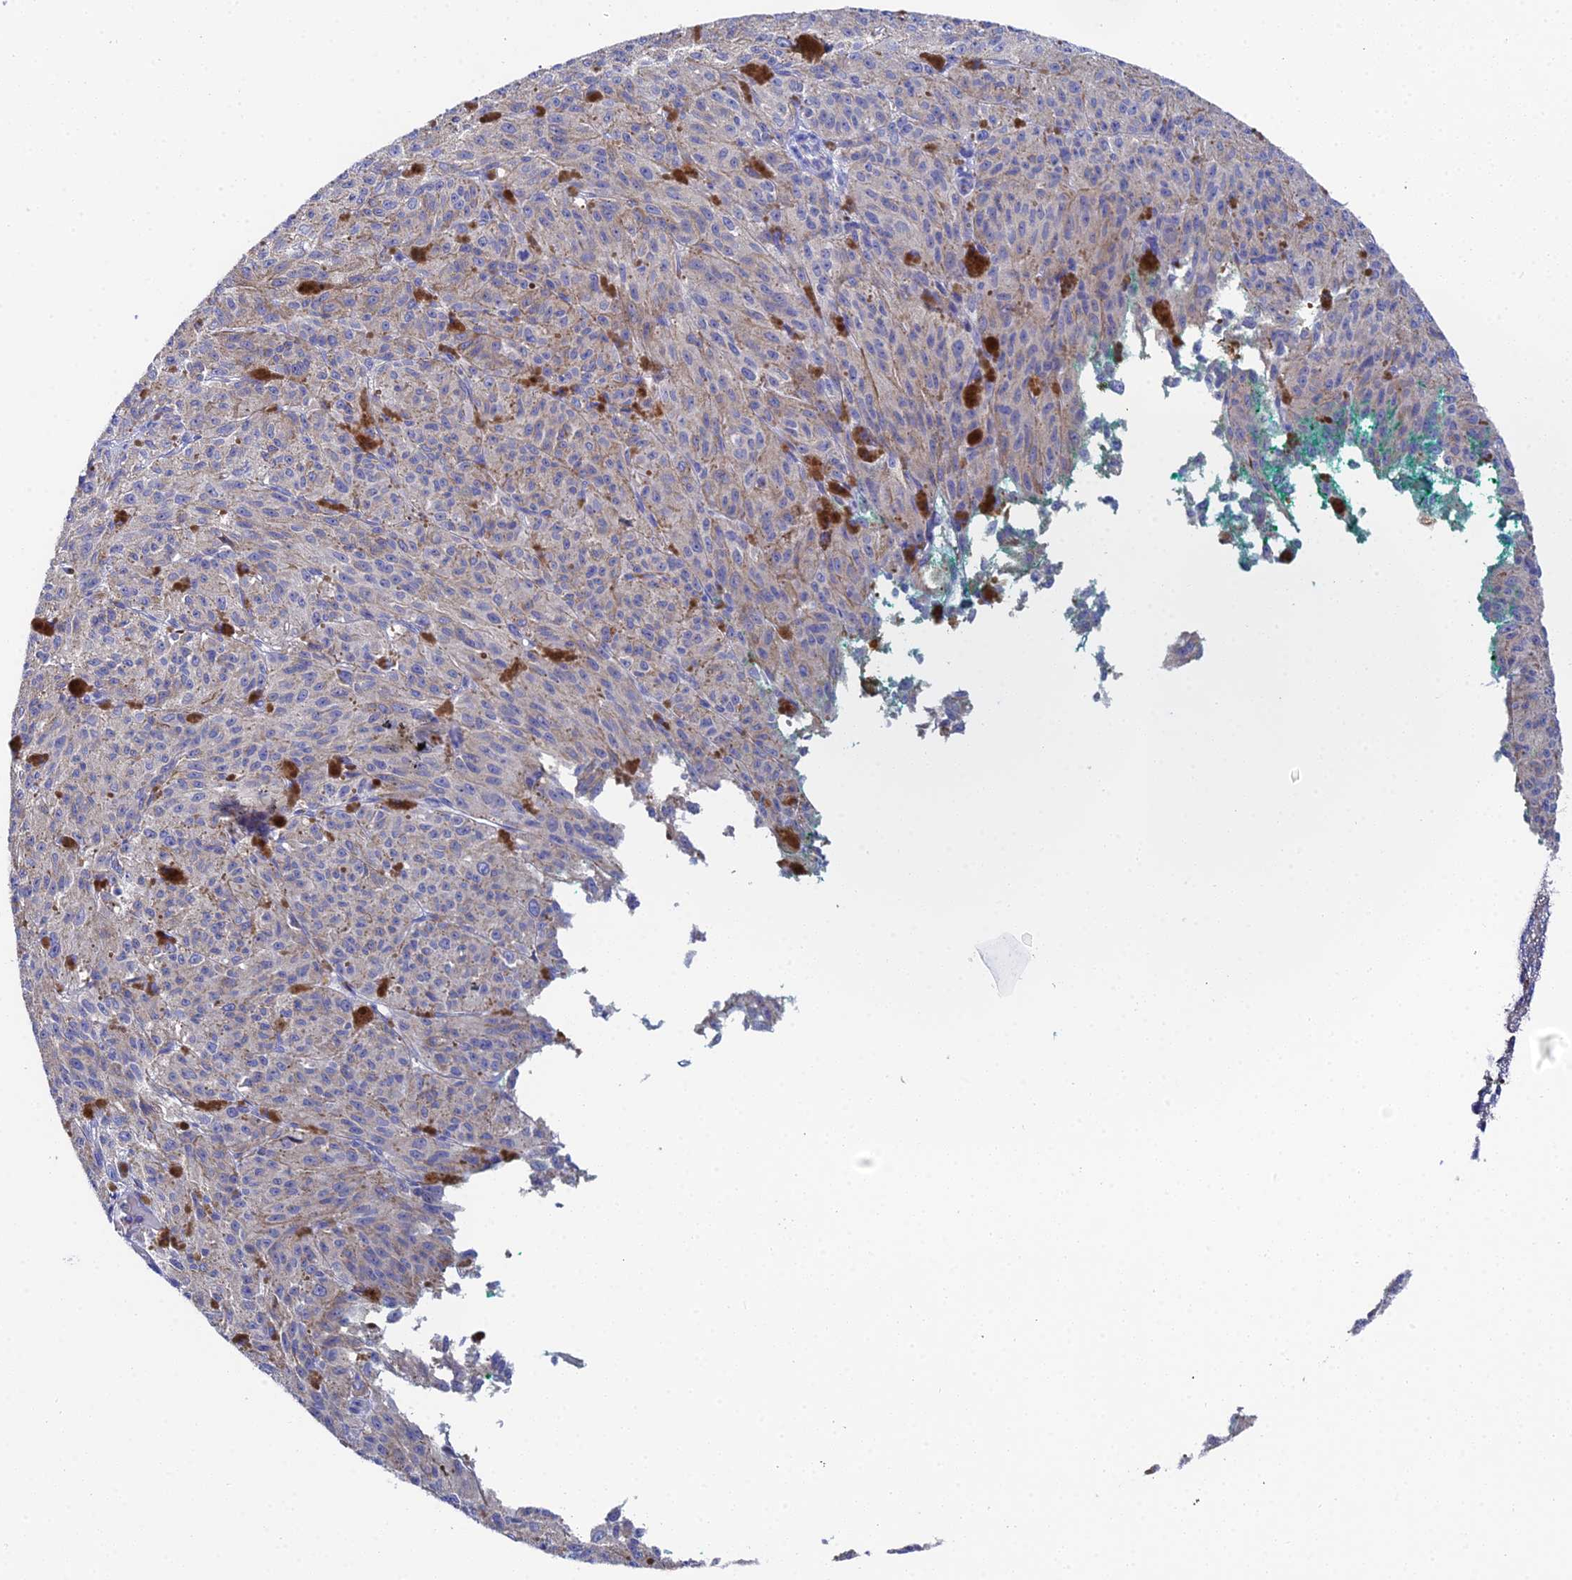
{"staining": {"intensity": "negative", "quantity": "none", "location": "none"}, "tissue": "melanoma", "cell_type": "Tumor cells", "image_type": "cancer", "snomed": [{"axis": "morphology", "description": "Malignant melanoma, NOS"}, {"axis": "topography", "description": "Skin"}], "caption": "Immunohistochemistry (IHC) of malignant melanoma reveals no staining in tumor cells. (DAB (3,3'-diaminobenzidine) immunohistochemistry (IHC) with hematoxylin counter stain).", "gene": "UBE2L3", "patient": {"sex": "female", "age": 52}}